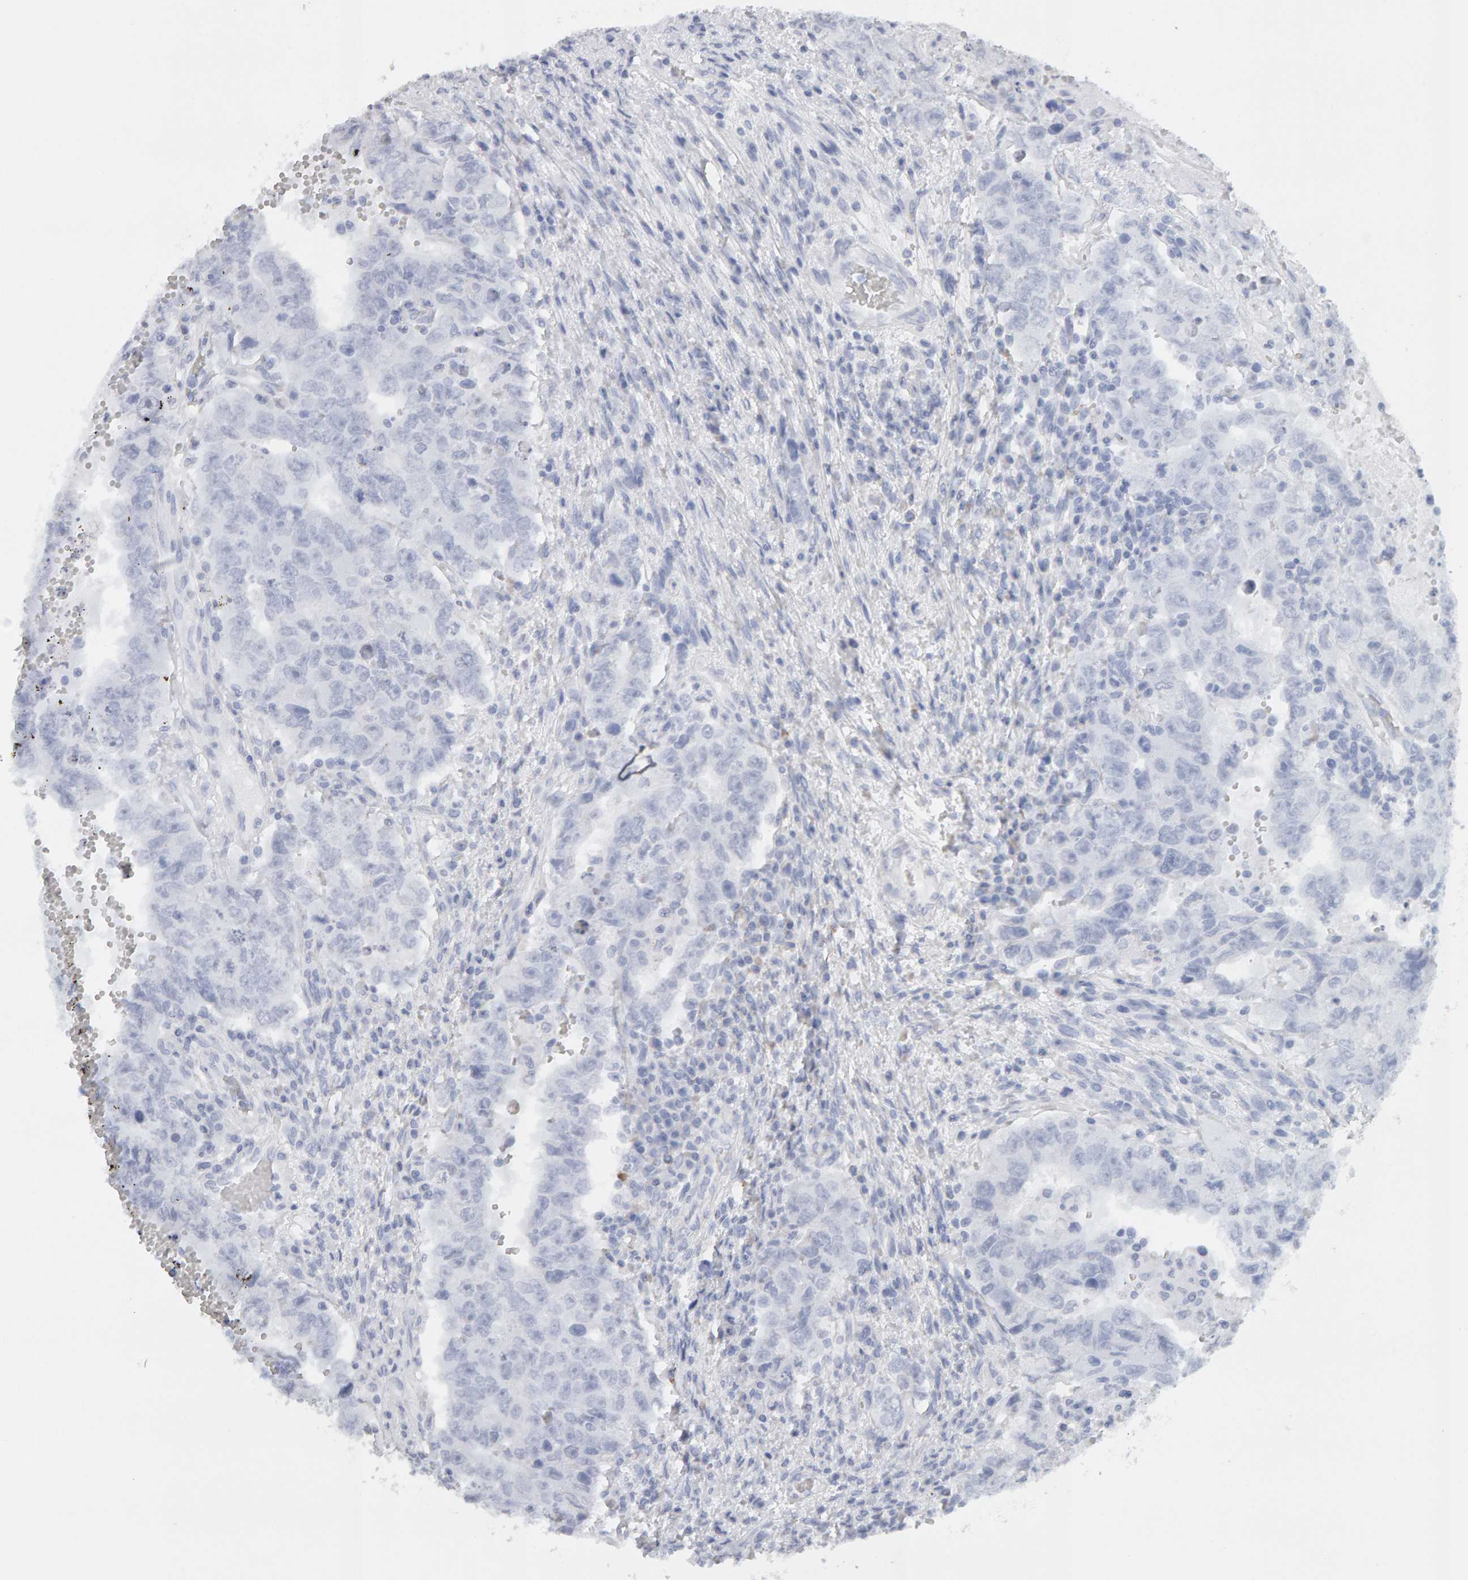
{"staining": {"intensity": "negative", "quantity": "none", "location": "none"}, "tissue": "testis cancer", "cell_type": "Tumor cells", "image_type": "cancer", "snomed": [{"axis": "morphology", "description": "Carcinoma, Embryonal, NOS"}, {"axis": "topography", "description": "Testis"}], "caption": "This is an IHC image of human testis cancer (embryonal carcinoma). There is no positivity in tumor cells.", "gene": "ENGASE", "patient": {"sex": "male", "age": 26}}